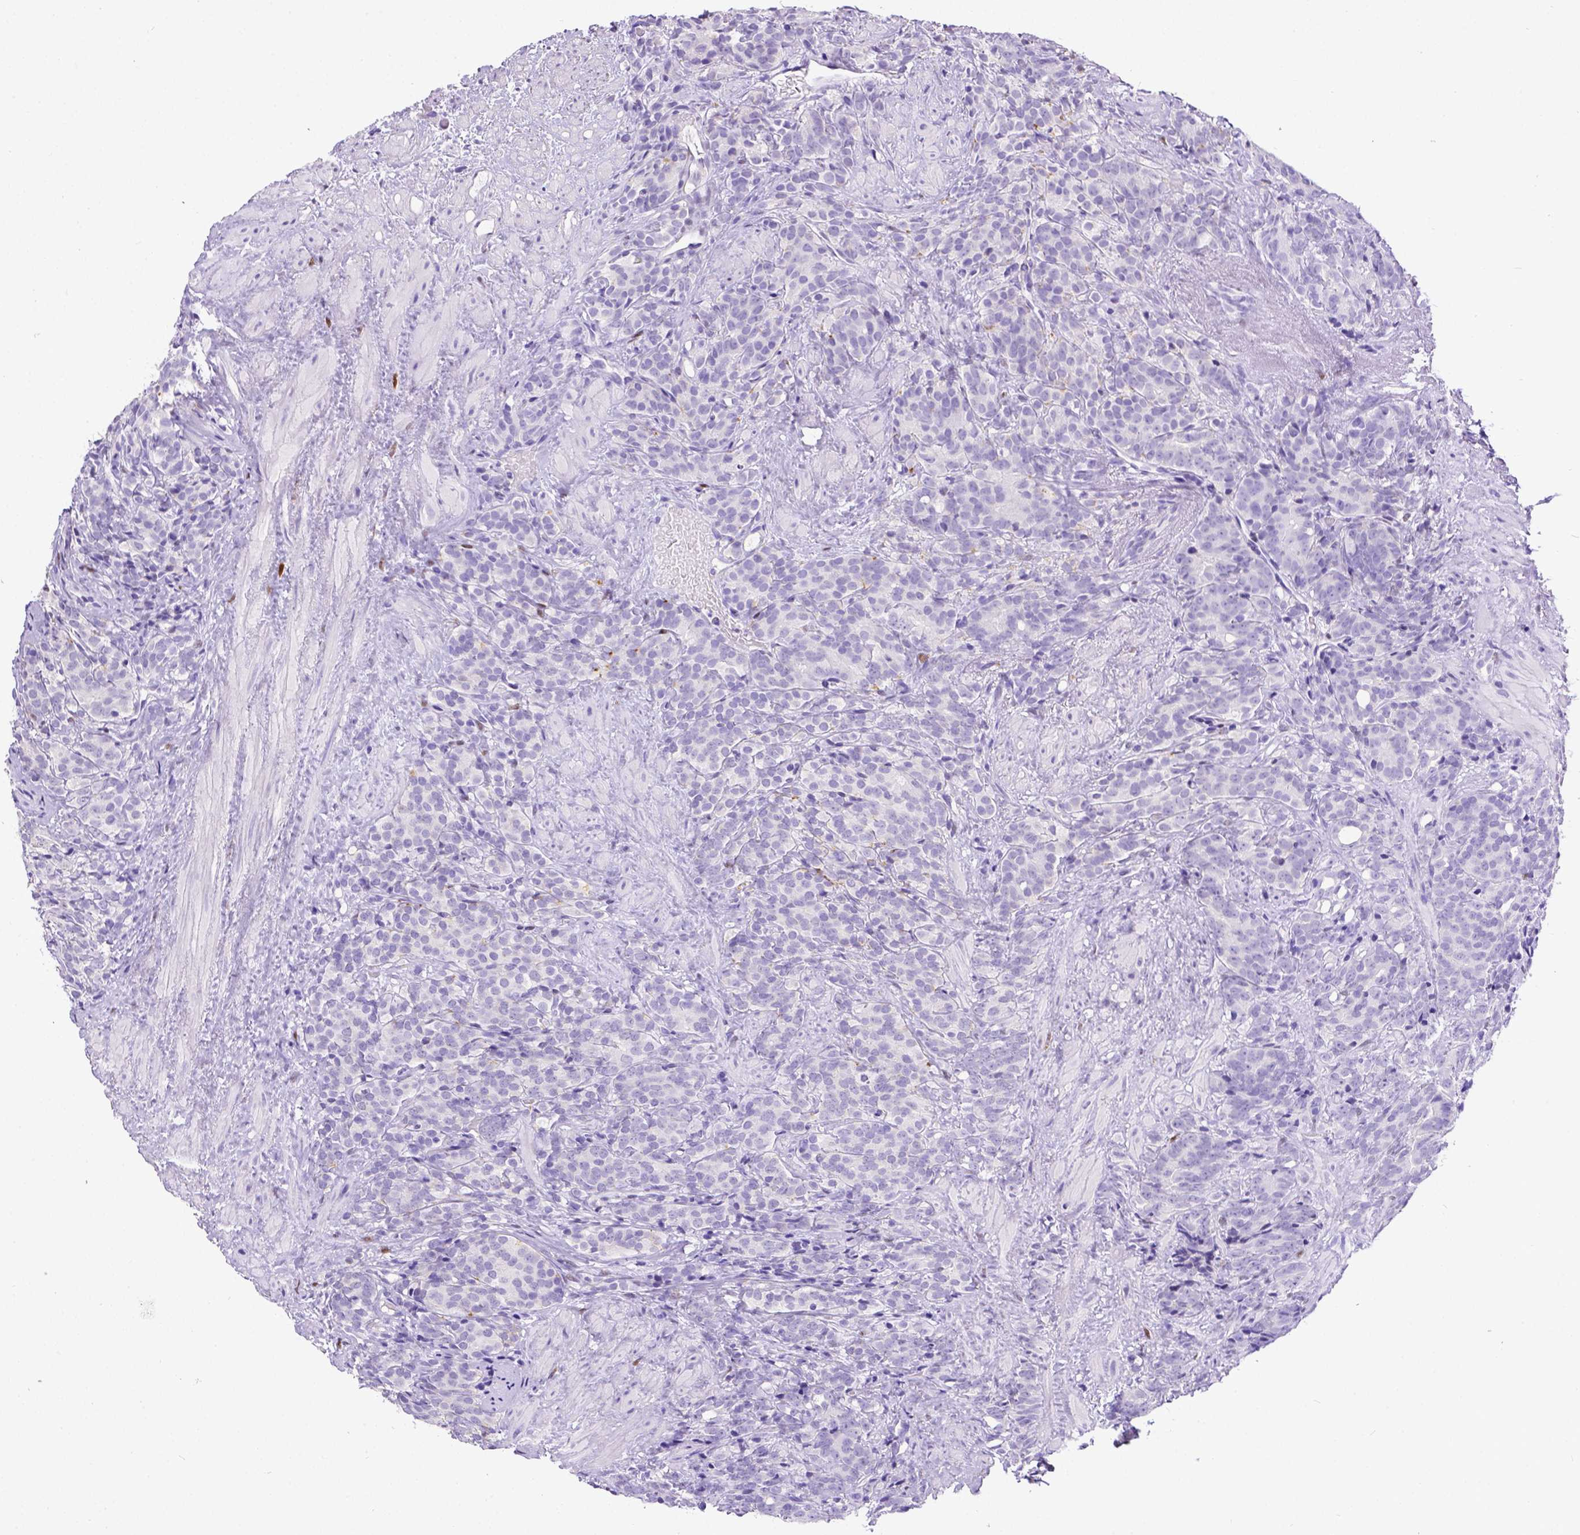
{"staining": {"intensity": "negative", "quantity": "none", "location": "none"}, "tissue": "prostate cancer", "cell_type": "Tumor cells", "image_type": "cancer", "snomed": [{"axis": "morphology", "description": "Adenocarcinoma, High grade"}, {"axis": "topography", "description": "Prostate"}], "caption": "Immunohistochemical staining of human prostate cancer exhibits no significant staining in tumor cells.", "gene": "ESR1", "patient": {"sex": "male", "age": 84}}